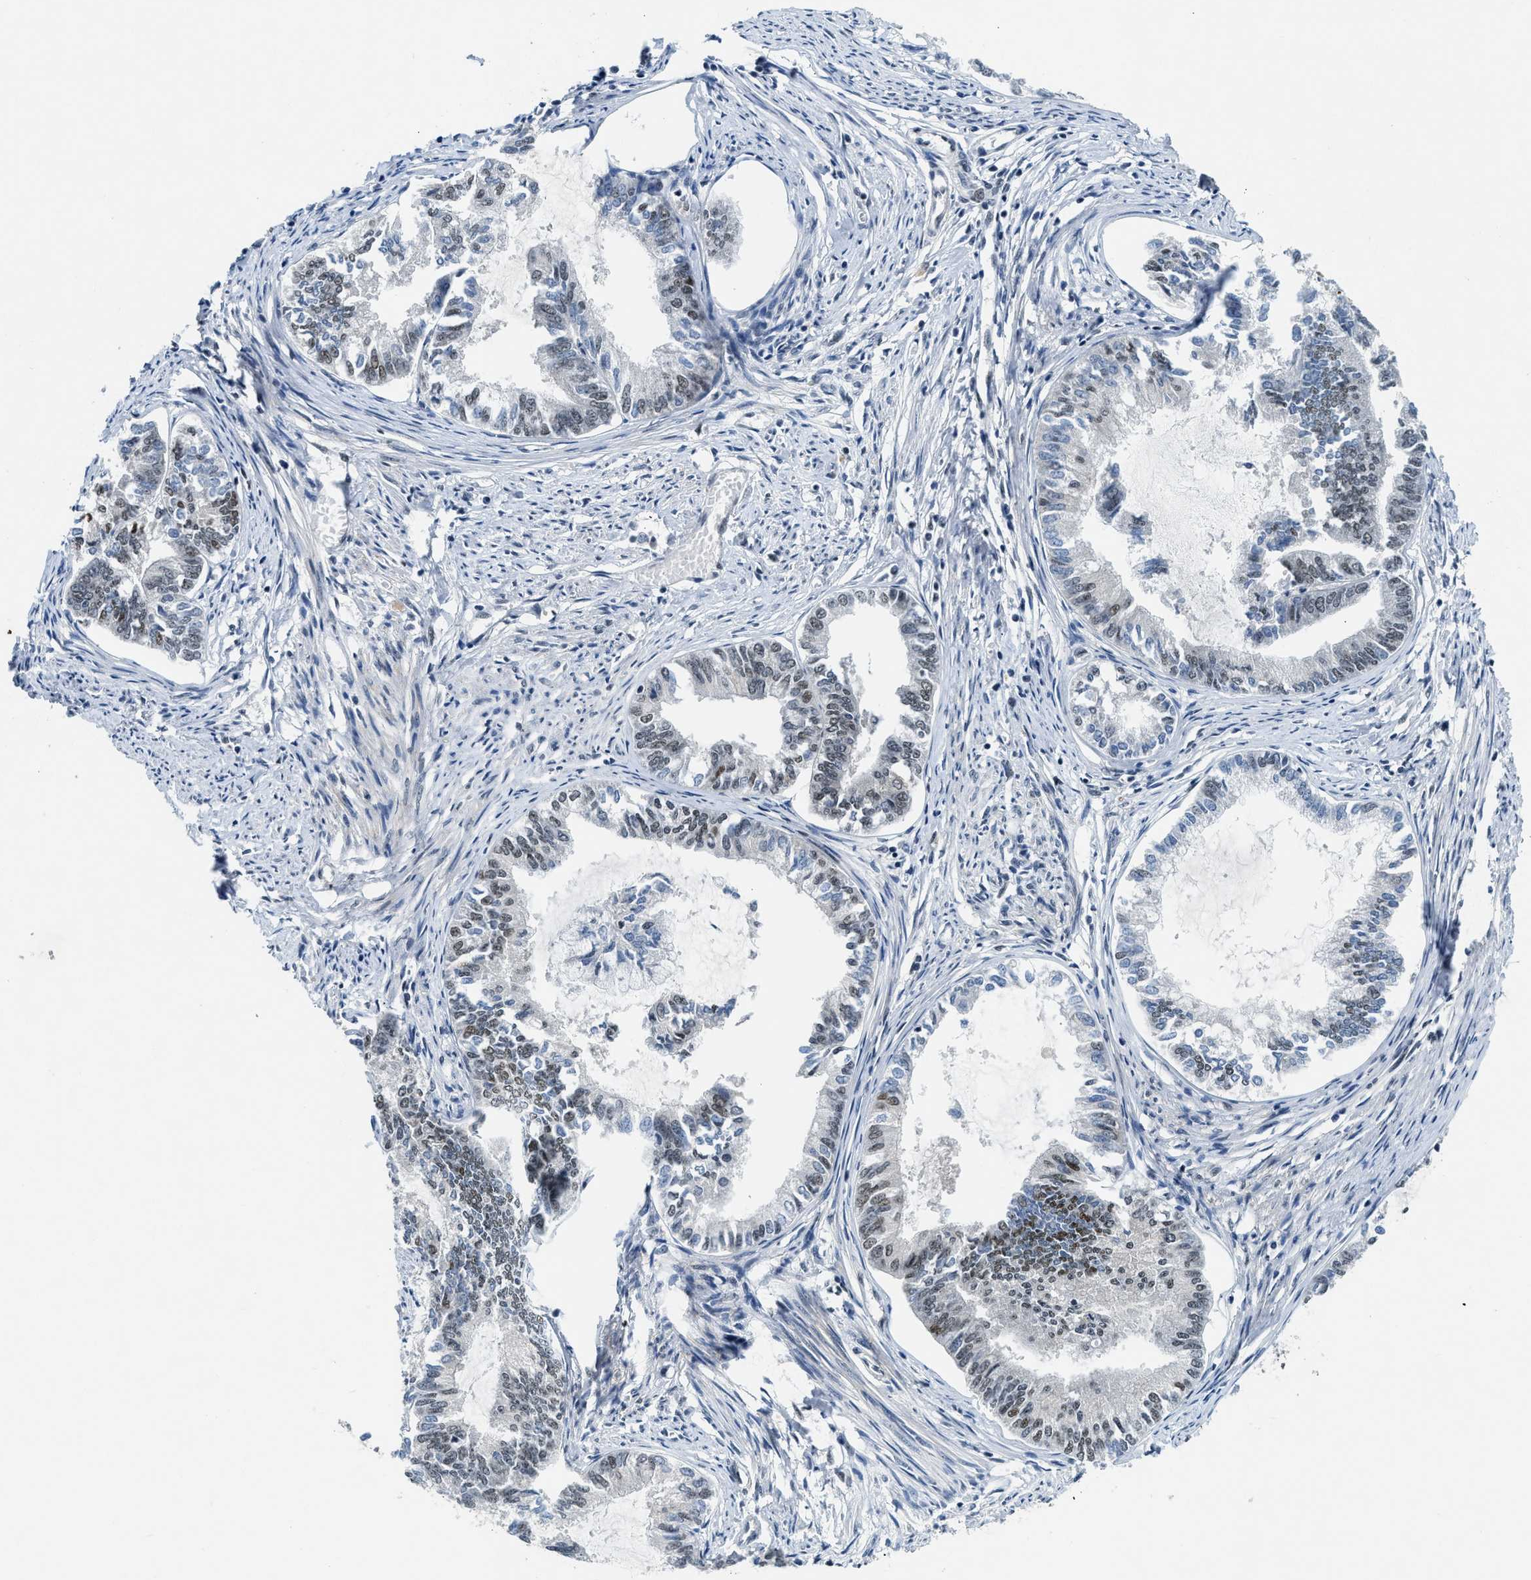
{"staining": {"intensity": "moderate", "quantity": "25%-75%", "location": "nuclear"}, "tissue": "endometrial cancer", "cell_type": "Tumor cells", "image_type": "cancer", "snomed": [{"axis": "morphology", "description": "Adenocarcinoma, NOS"}, {"axis": "topography", "description": "Endometrium"}], "caption": "Protein expression analysis of human endometrial adenocarcinoma reveals moderate nuclear staining in approximately 25%-75% of tumor cells.", "gene": "NCOA1", "patient": {"sex": "female", "age": 86}}